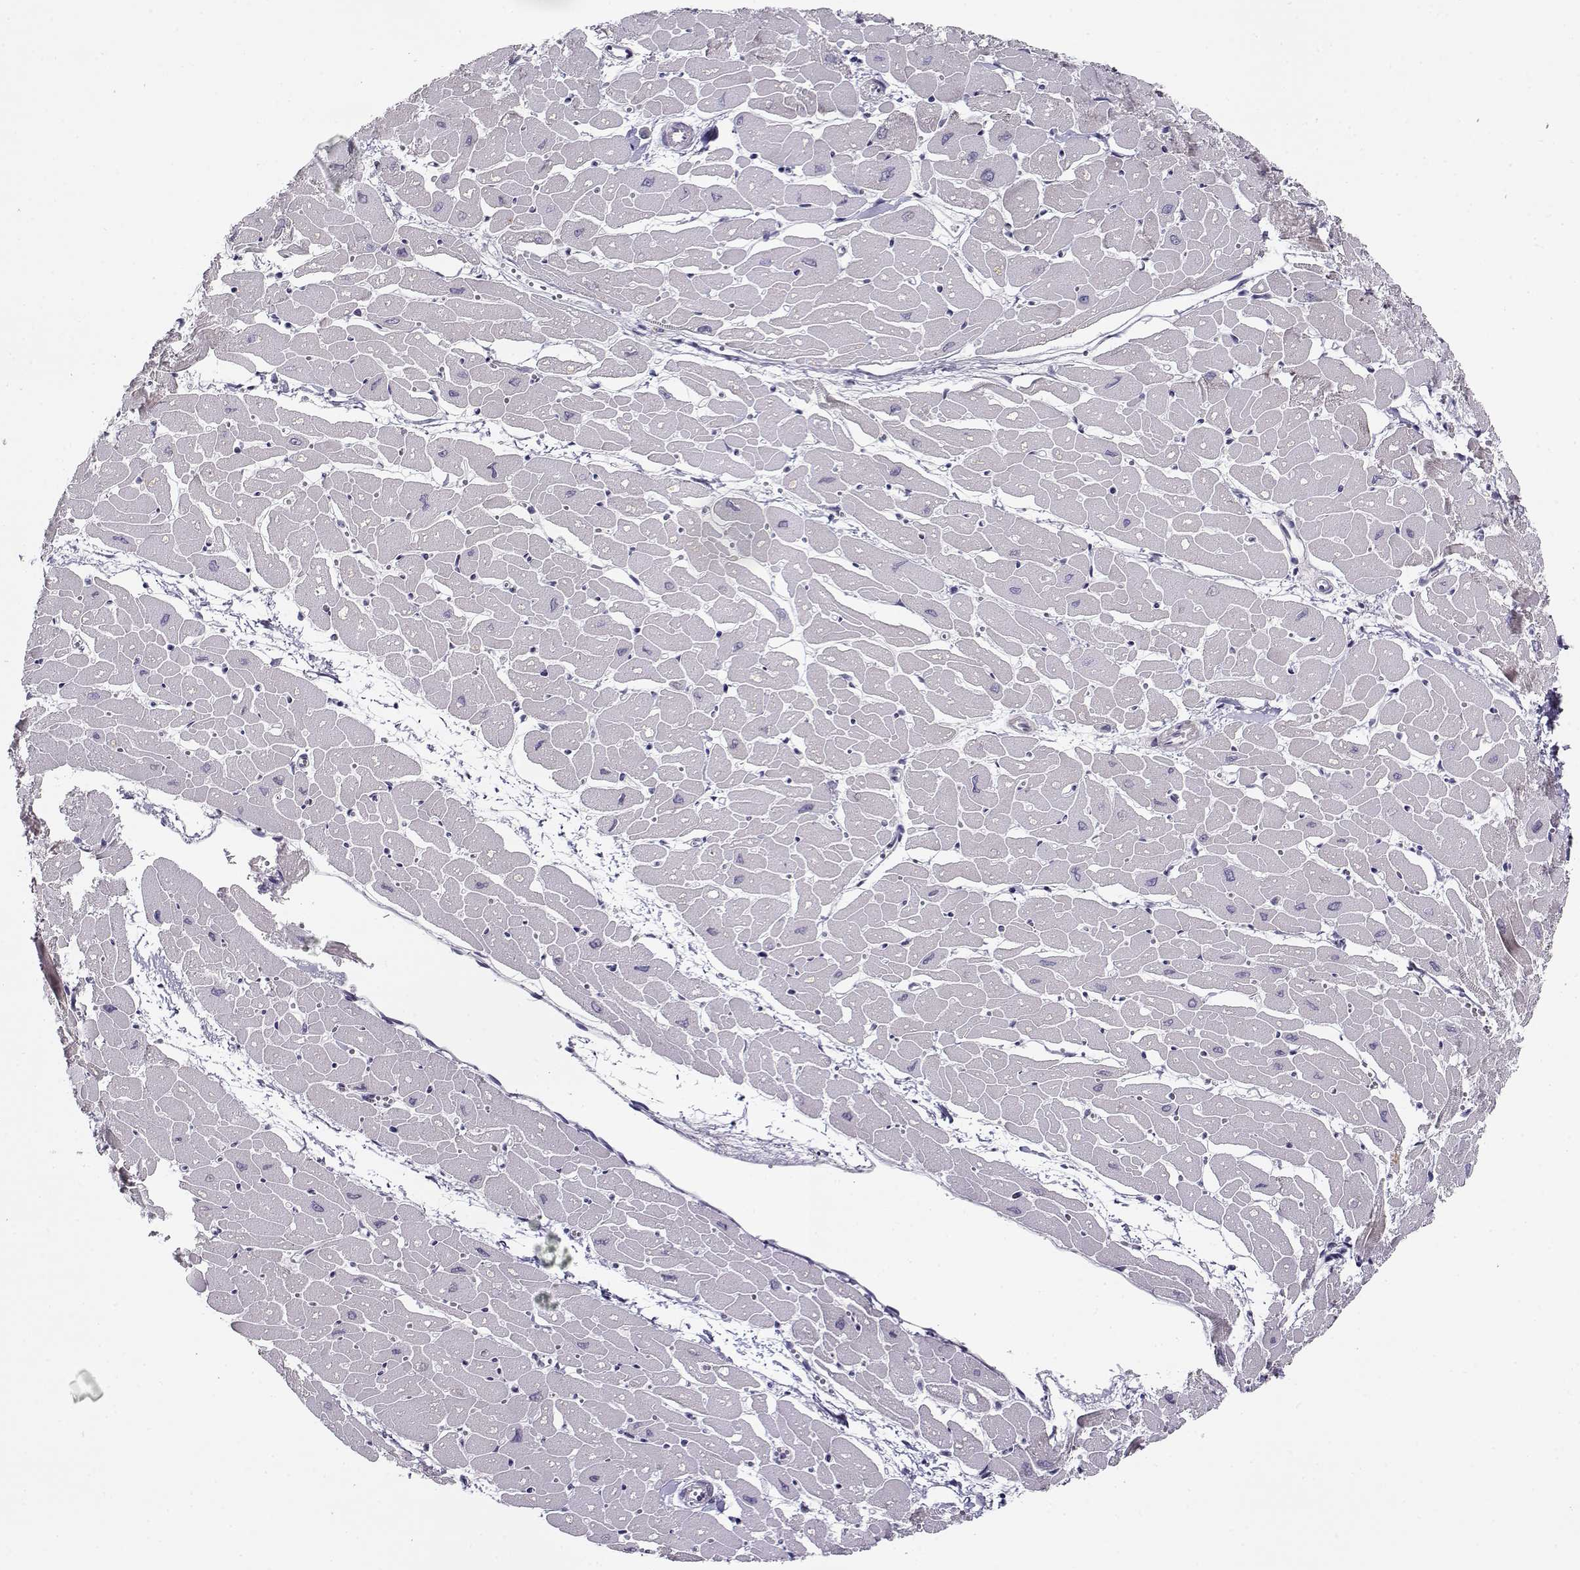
{"staining": {"intensity": "weak", "quantity": "<25%", "location": "cytoplasmic/membranous"}, "tissue": "heart muscle", "cell_type": "Cardiomyocytes", "image_type": "normal", "snomed": [{"axis": "morphology", "description": "Normal tissue, NOS"}, {"axis": "topography", "description": "Heart"}], "caption": "Human heart muscle stained for a protein using immunohistochemistry shows no staining in cardiomyocytes.", "gene": "NPW", "patient": {"sex": "male", "age": 57}}